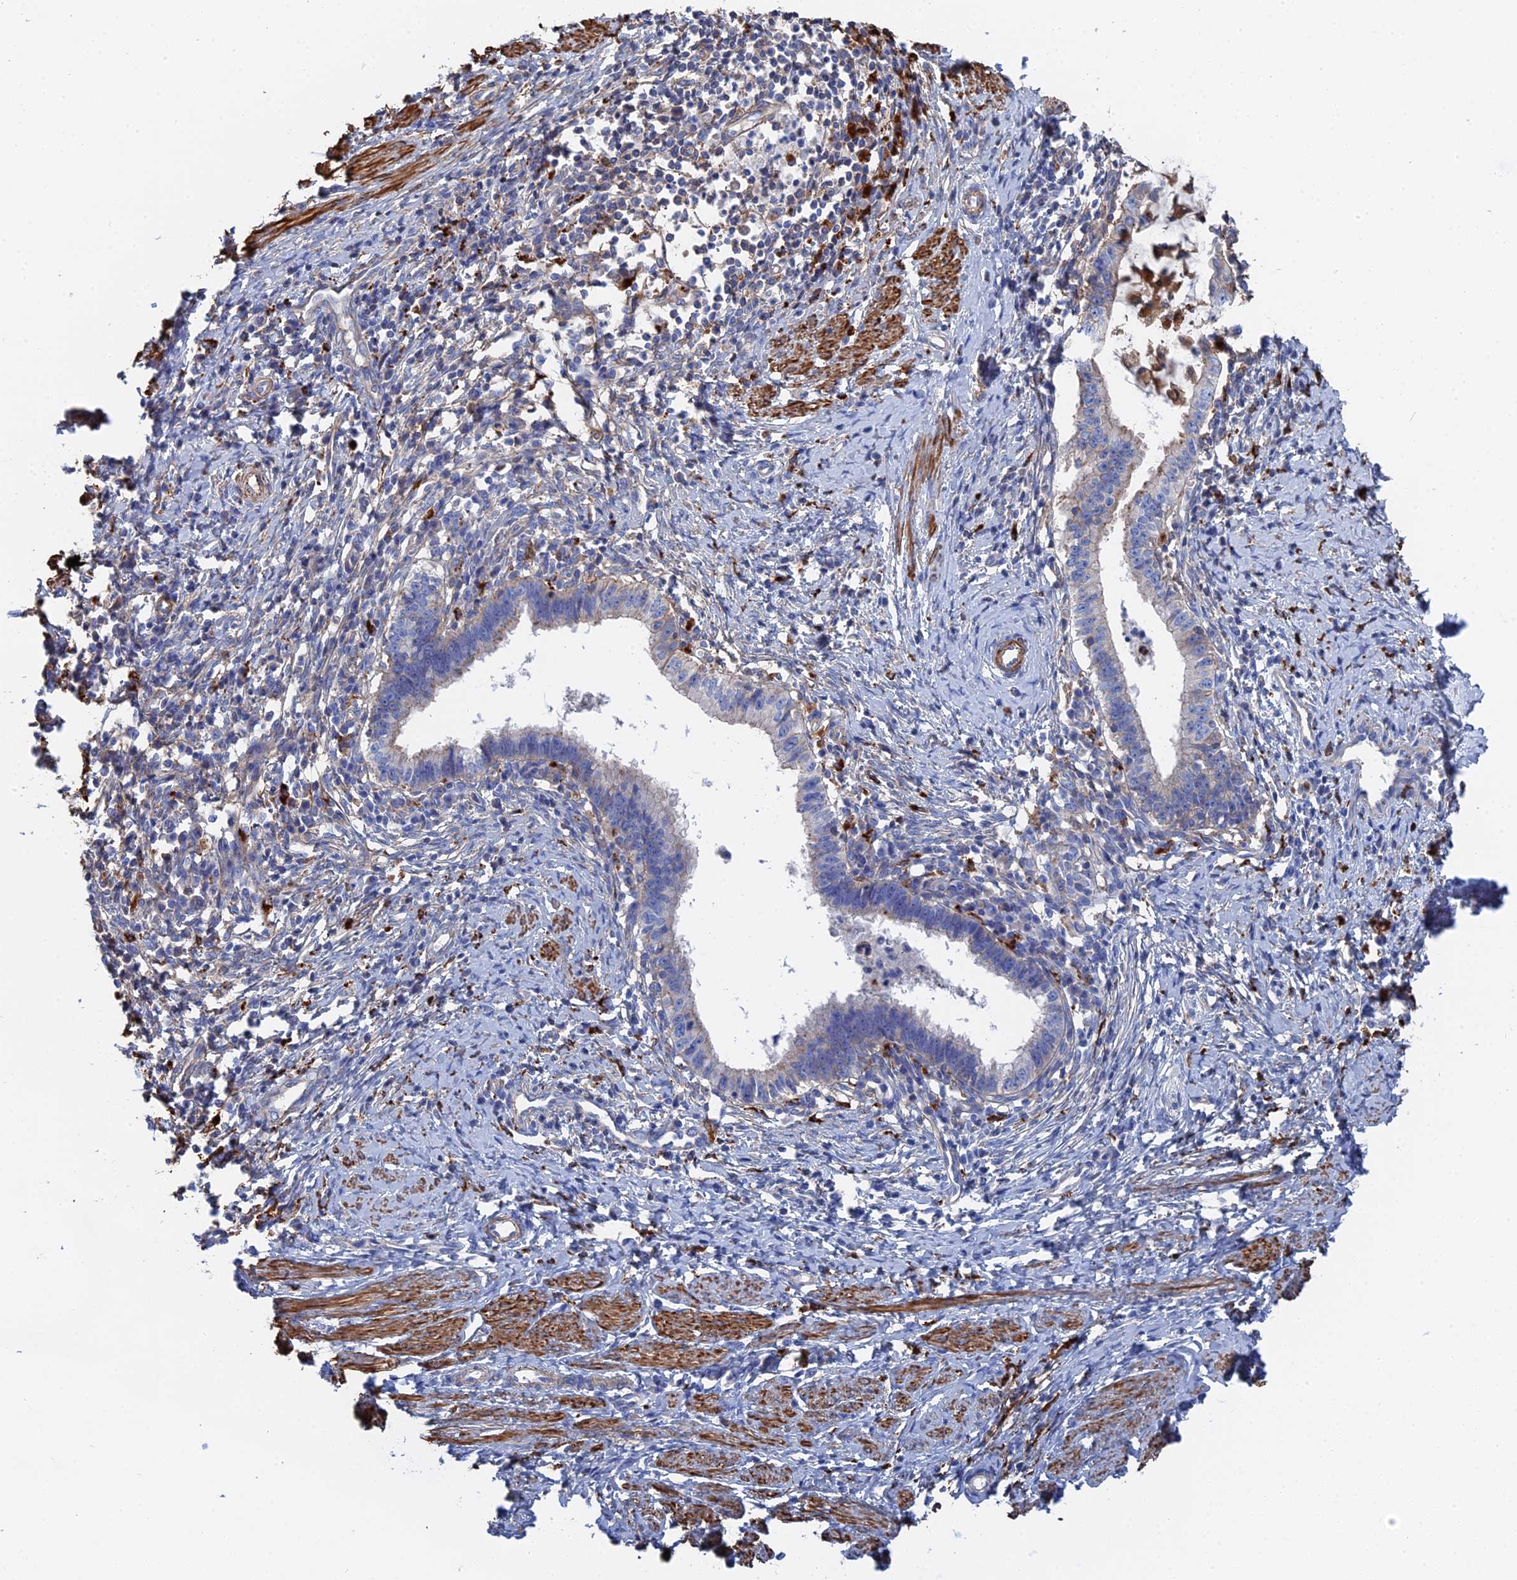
{"staining": {"intensity": "negative", "quantity": "none", "location": "none"}, "tissue": "cervical cancer", "cell_type": "Tumor cells", "image_type": "cancer", "snomed": [{"axis": "morphology", "description": "Adenocarcinoma, NOS"}, {"axis": "topography", "description": "Cervix"}], "caption": "Tumor cells show no significant protein staining in cervical cancer.", "gene": "STRA6", "patient": {"sex": "female", "age": 36}}